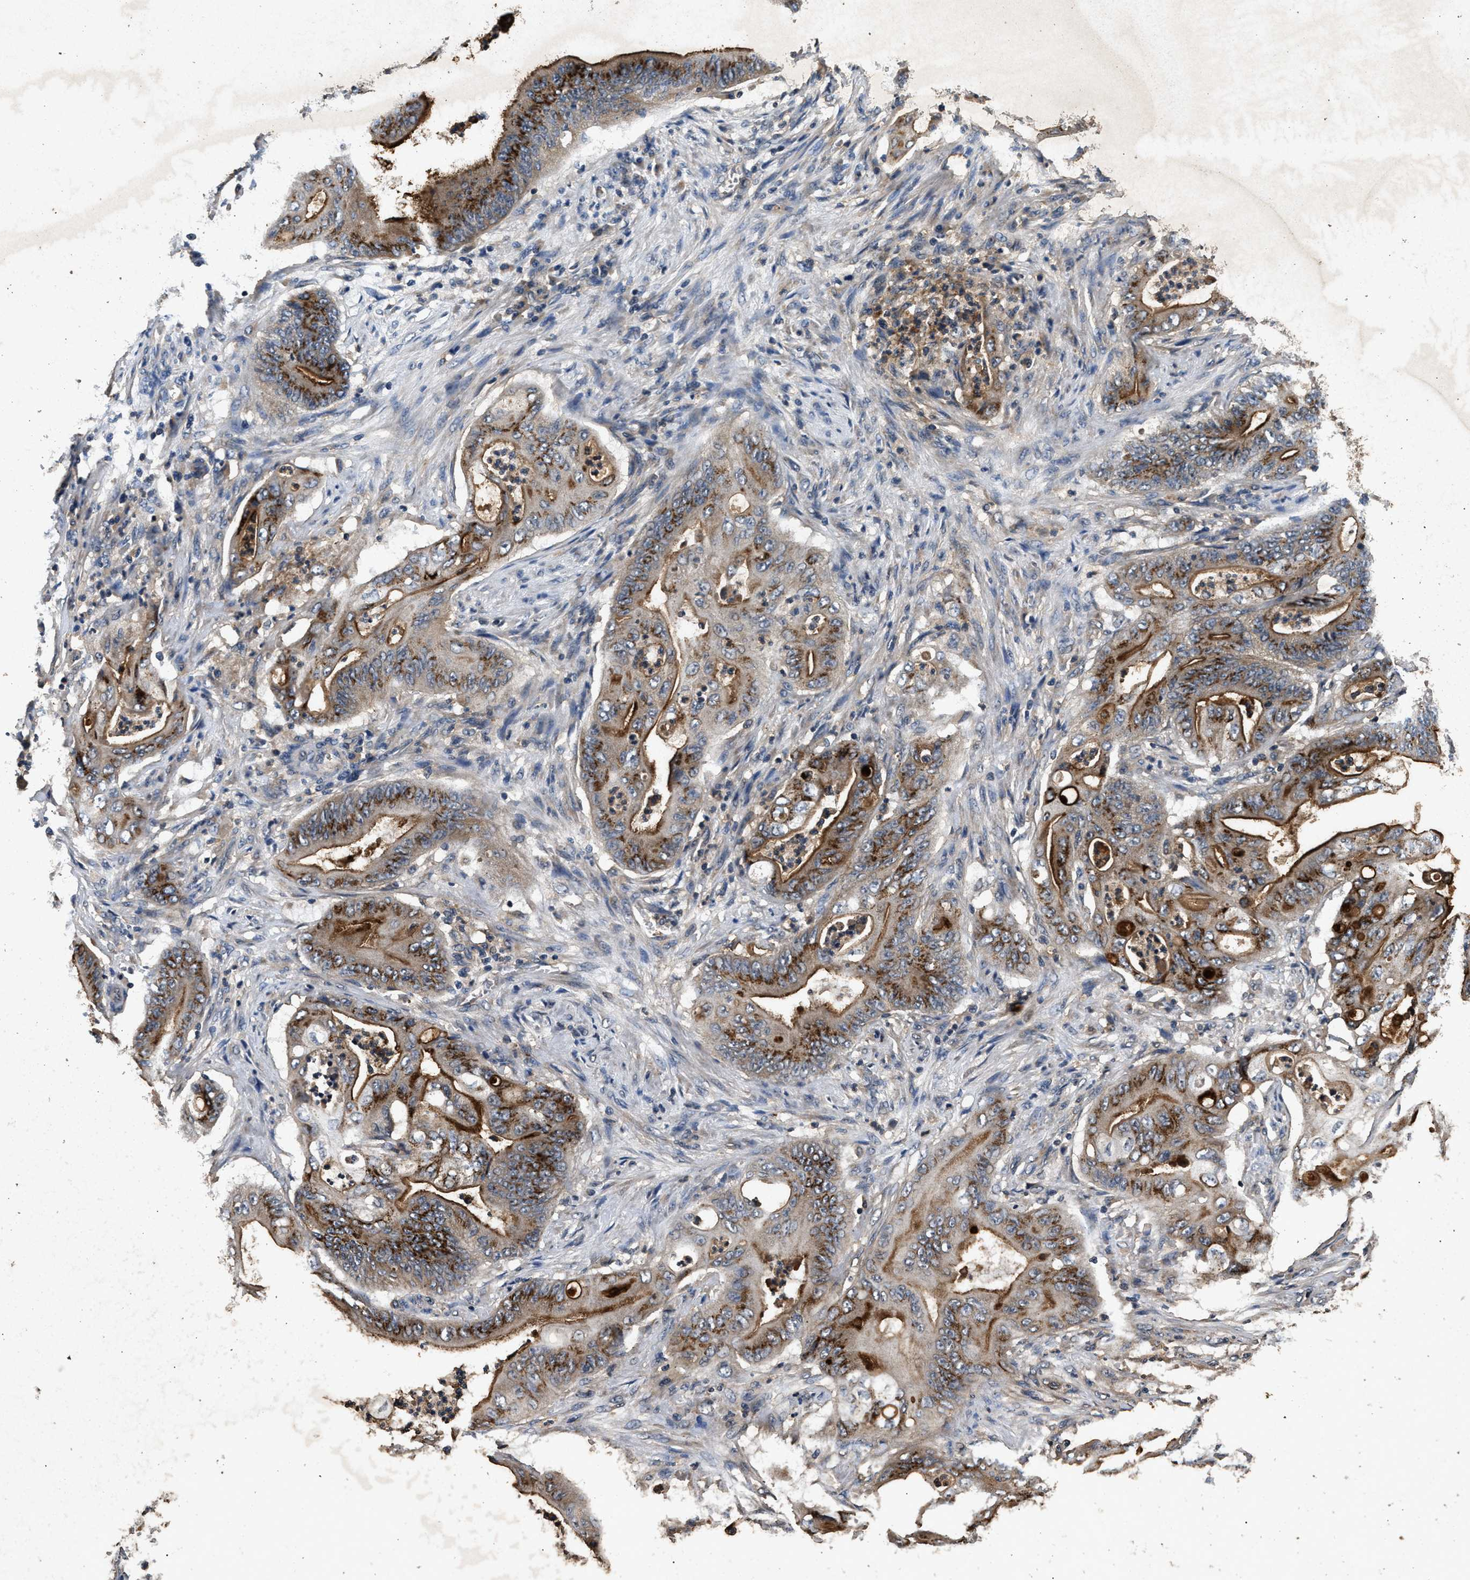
{"staining": {"intensity": "moderate", "quantity": ">75%", "location": "cytoplasmic/membranous"}, "tissue": "stomach cancer", "cell_type": "Tumor cells", "image_type": "cancer", "snomed": [{"axis": "morphology", "description": "Adenocarcinoma, NOS"}, {"axis": "topography", "description": "Stomach"}], "caption": "Immunohistochemistry of stomach adenocarcinoma exhibits medium levels of moderate cytoplasmic/membranous positivity in about >75% of tumor cells.", "gene": "PPP1CC", "patient": {"sex": "female", "age": 73}}